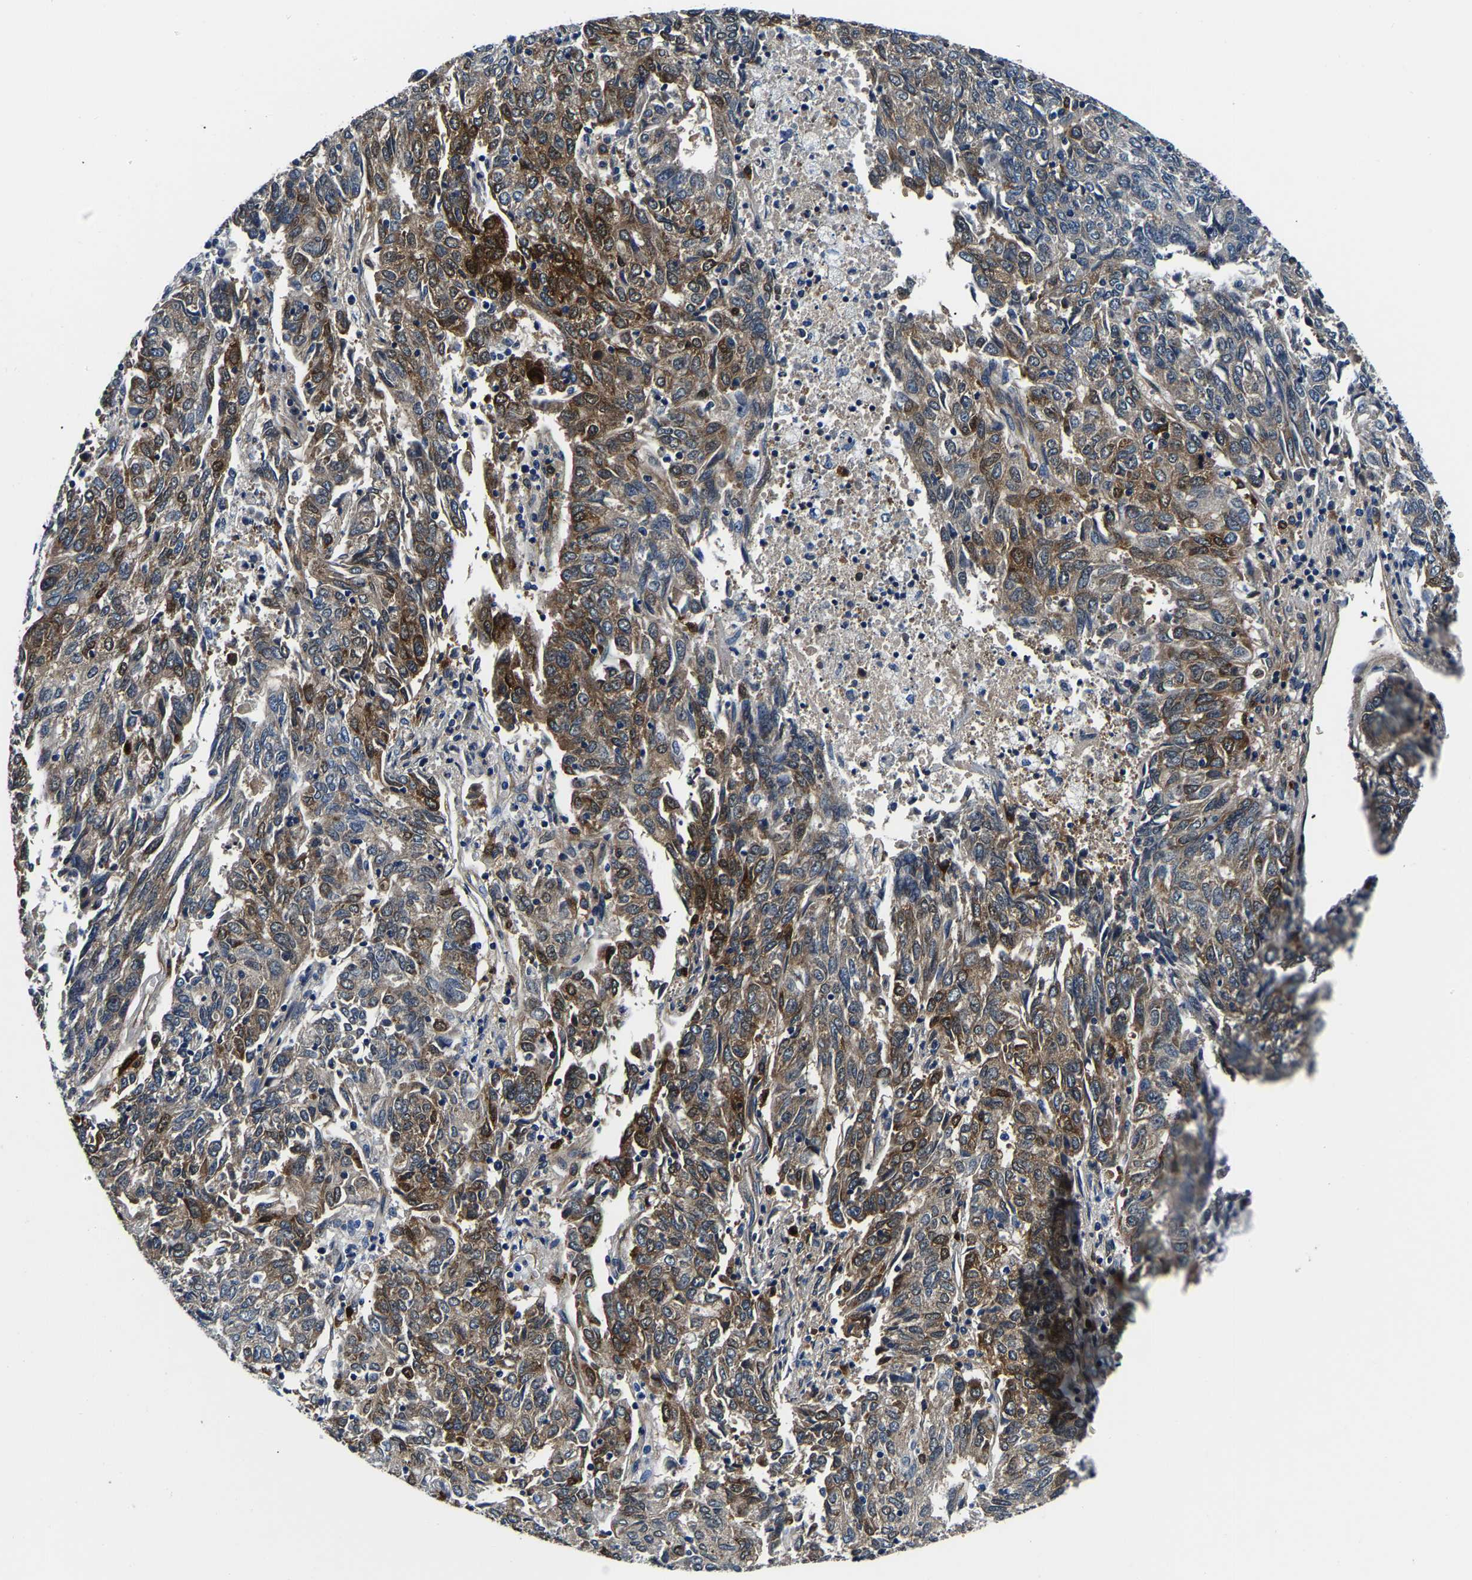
{"staining": {"intensity": "moderate", "quantity": "25%-75%", "location": "cytoplasmic/membranous,nuclear"}, "tissue": "endometrial cancer", "cell_type": "Tumor cells", "image_type": "cancer", "snomed": [{"axis": "morphology", "description": "Adenocarcinoma, NOS"}, {"axis": "topography", "description": "Endometrium"}], "caption": "Endometrial adenocarcinoma was stained to show a protein in brown. There is medium levels of moderate cytoplasmic/membranous and nuclear positivity in approximately 25%-75% of tumor cells.", "gene": "S100A13", "patient": {"sex": "female", "age": 80}}